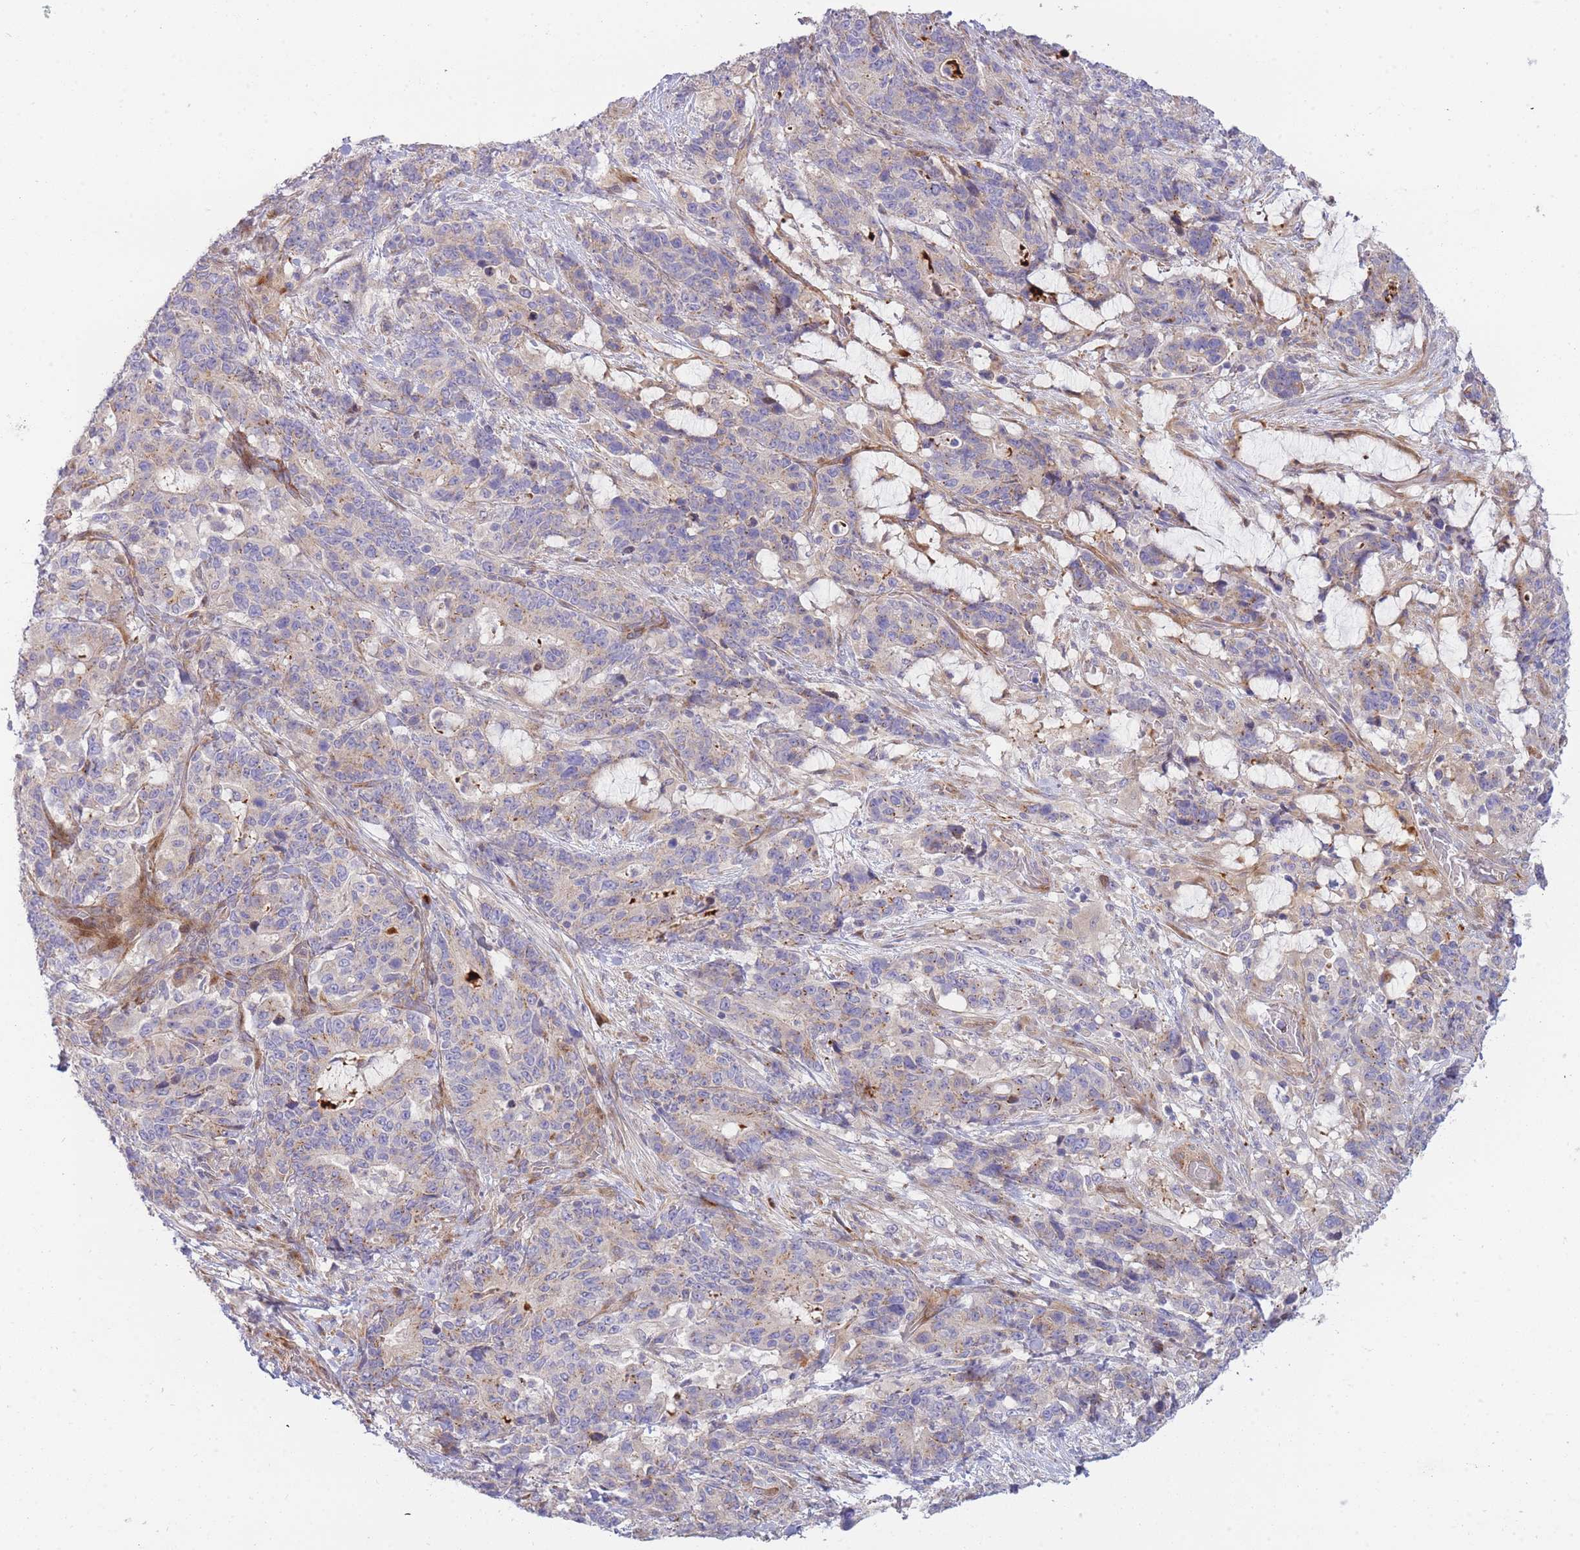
{"staining": {"intensity": "negative", "quantity": "none", "location": "none"}, "tissue": "stomach cancer", "cell_type": "Tumor cells", "image_type": "cancer", "snomed": [{"axis": "morphology", "description": "Normal tissue, NOS"}, {"axis": "morphology", "description": "Adenocarcinoma, NOS"}, {"axis": "topography", "description": "Stomach"}], "caption": "DAB (3,3'-diaminobenzidine) immunohistochemical staining of human adenocarcinoma (stomach) displays no significant staining in tumor cells.", "gene": "ATP5MC2", "patient": {"sex": "female", "age": 64}}